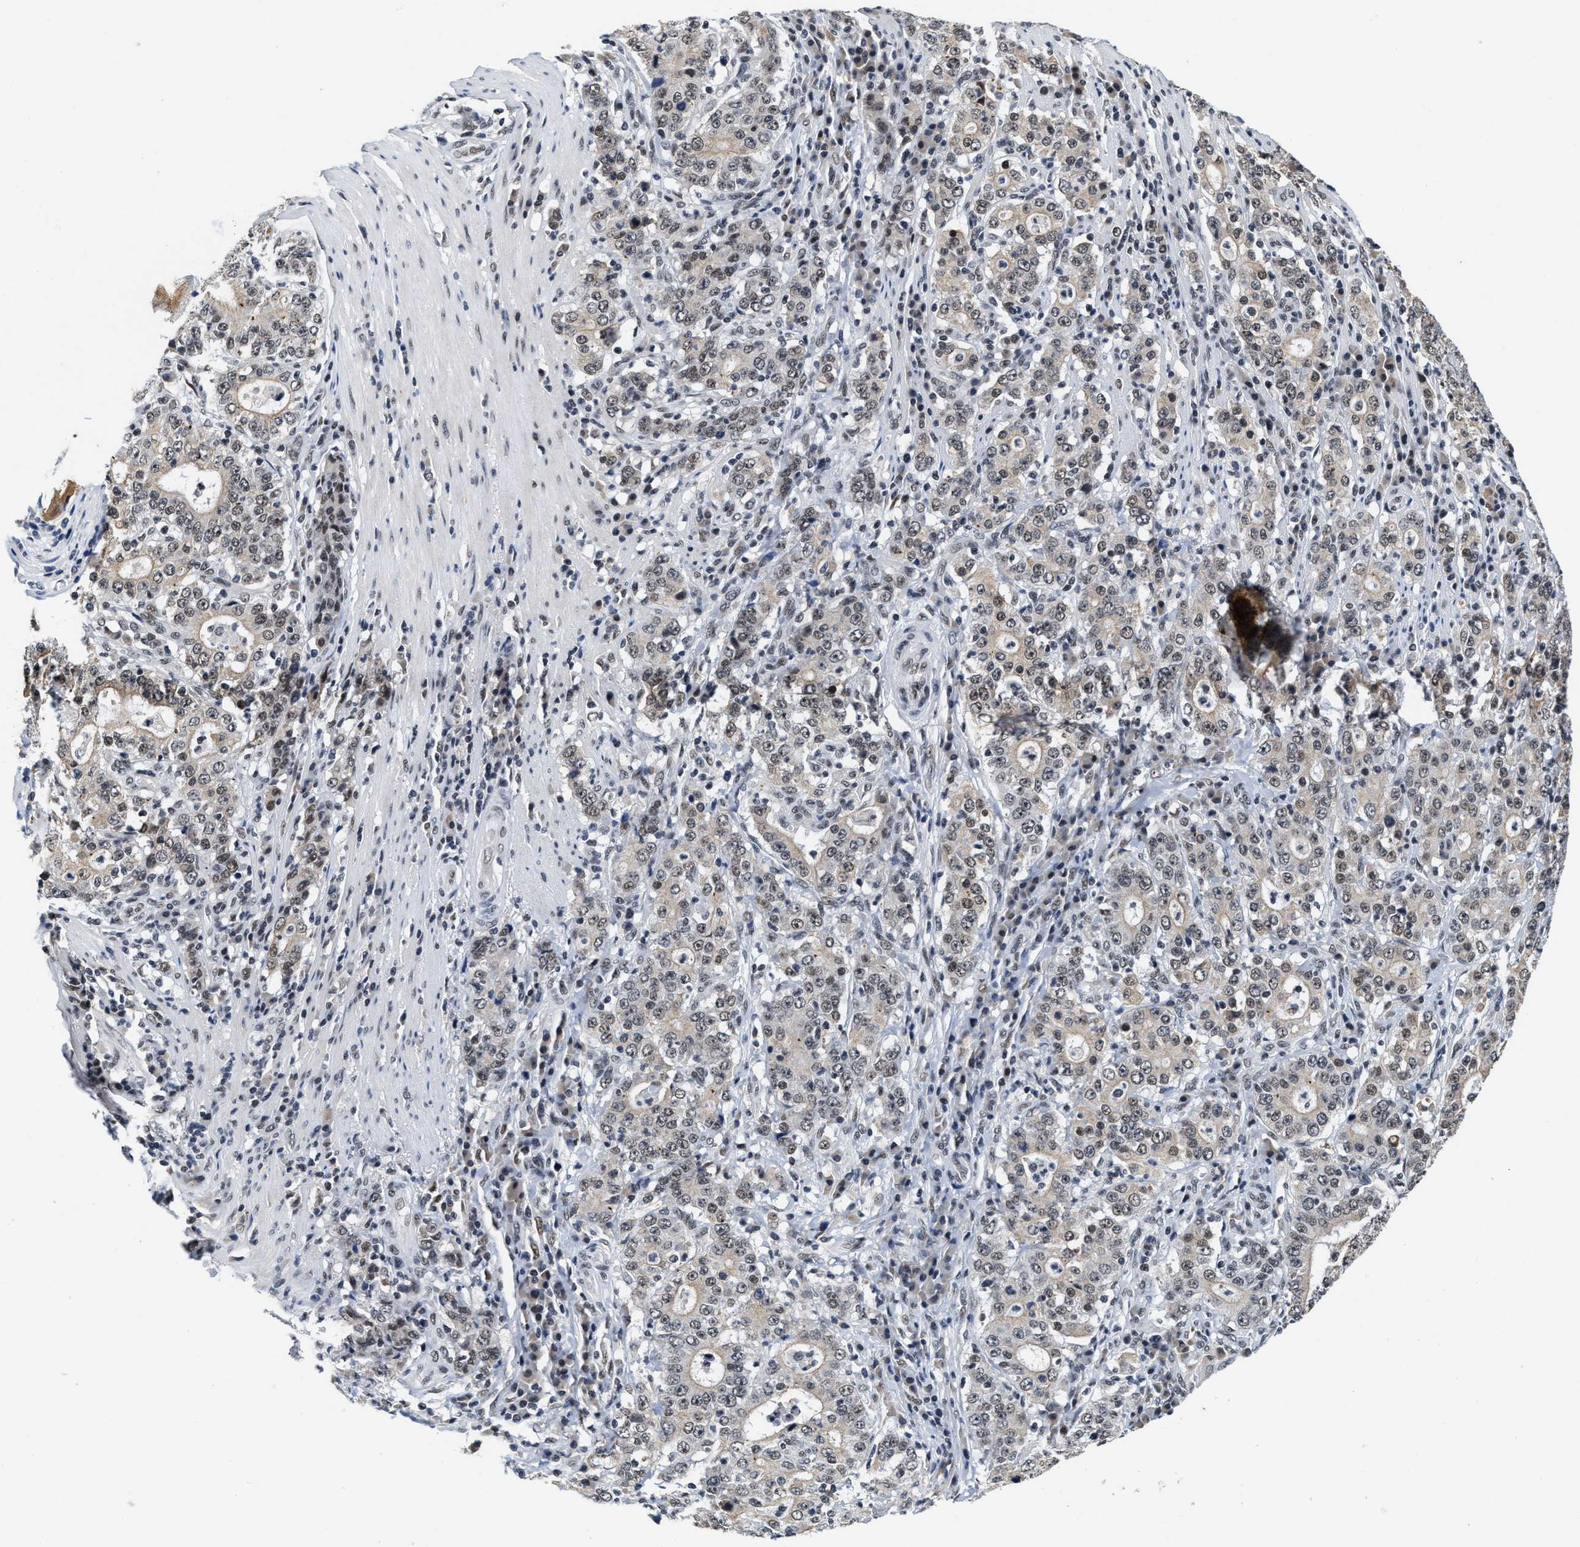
{"staining": {"intensity": "weak", "quantity": "<25%", "location": "nuclear"}, "tissue": "stomach cancer", "cell_type": "Tumor cells", "image_type": "cancer", "snomed": [{"axis": "morphology", "description": "Normal tissue, NOS"}, {"axis": "morphology", "description": "Adenocarcinoma, NOS"}, {"axis": "topography", "description": "Stomach, upper"}, {"axis": "topography", "description": "Stomach"}], "caption": "Immunohistochemistry image of neoplastic tissue: stomach cancer stained with DAB demonstrates no significant protein positivity in tumor cells.", "gene": "INIP", "patient": {"sex": "male", "age": 59}}